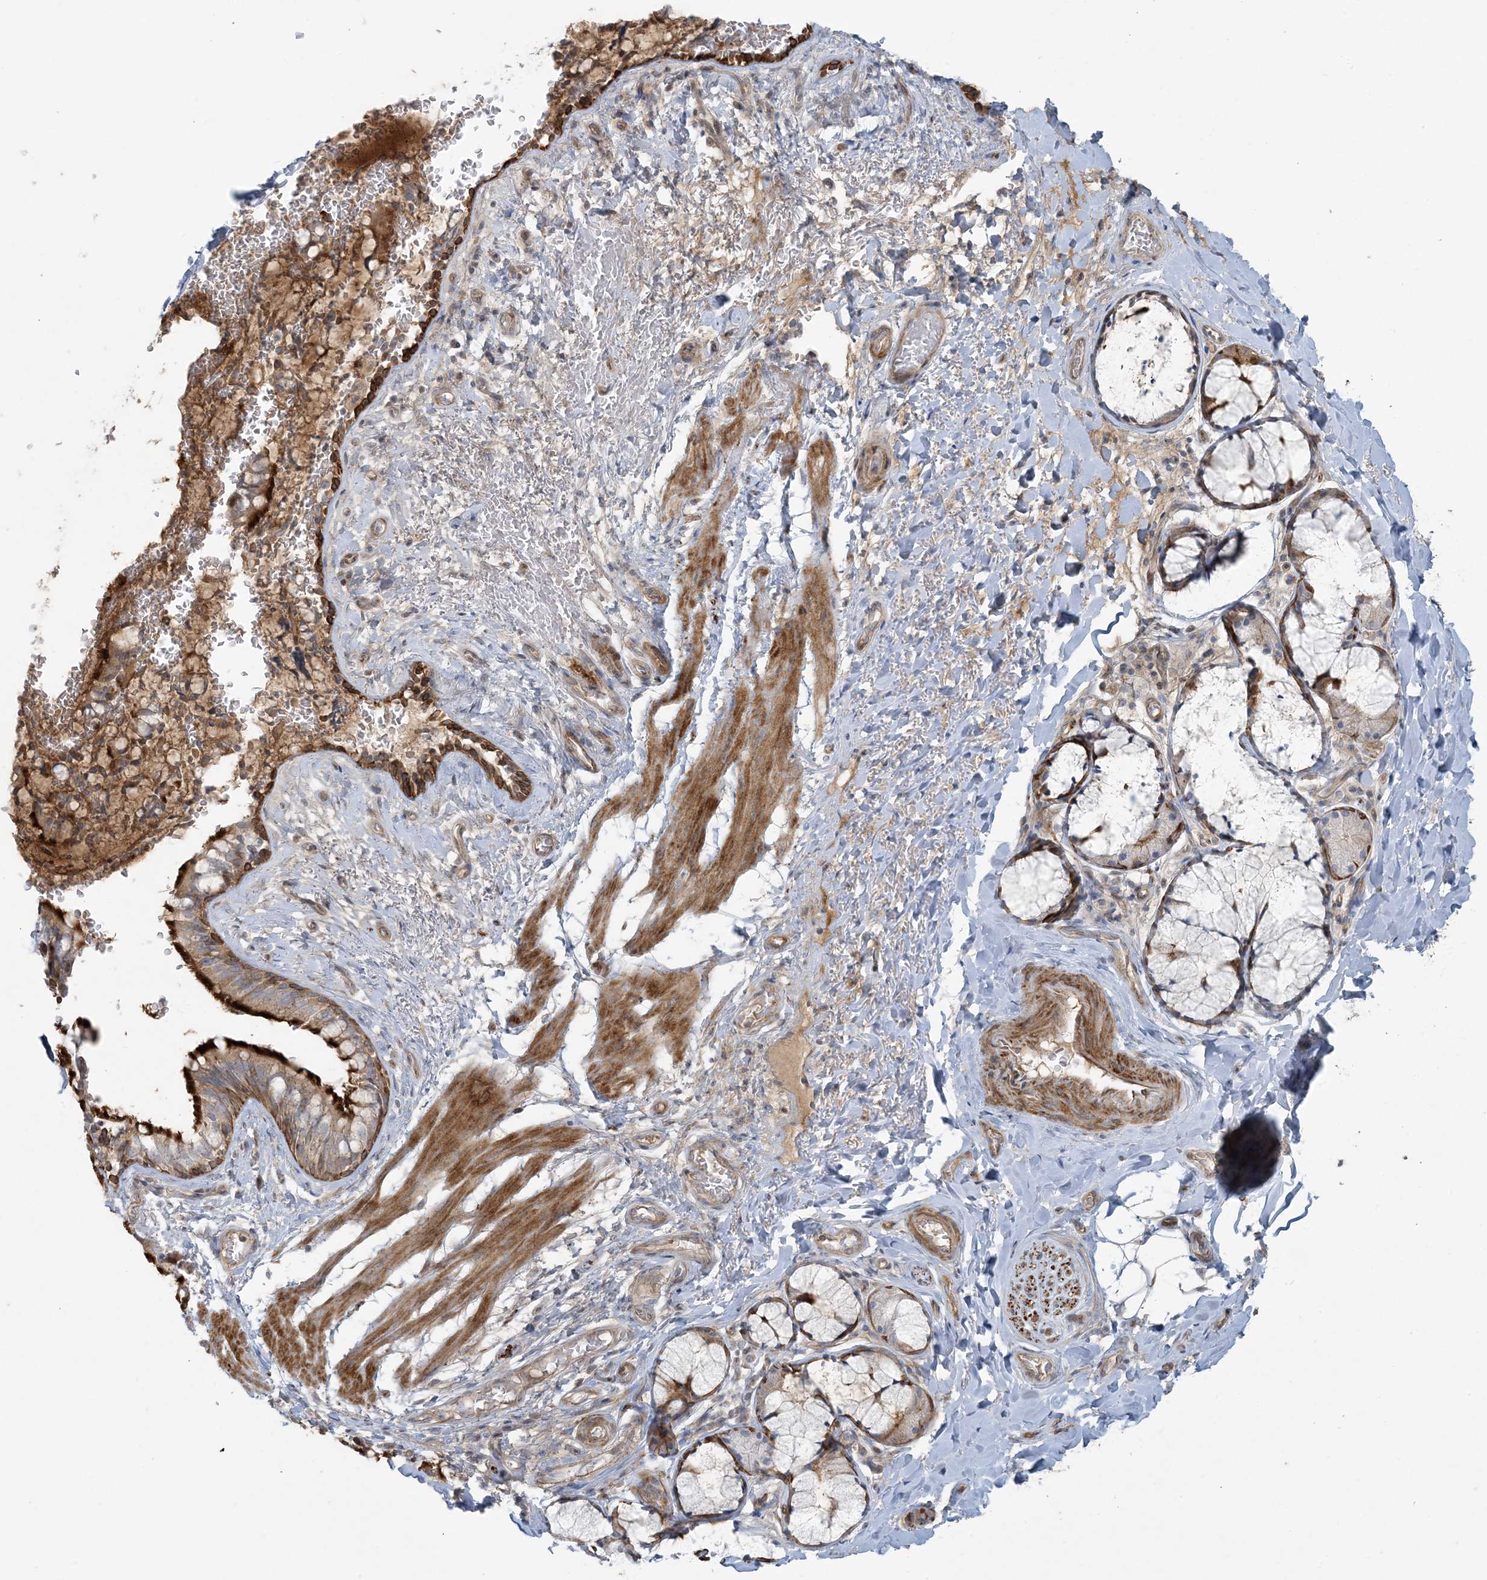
{"staining": {"intensity": "strong", "quantity": "25%-75%", "location": "cytoplasmic/membranous"}, "tissue": "bronchus", "cell_type": "Respiratory epithelial cells", "image_type": "normal", "snomed": [{"axis": "morphology", "description": "Normal tissue, NOS"}, {"axis": "topography", "description": "Cartilage tissue"}, {"axis": "topography", "description": "Bronchus"}], "caption": "Brown immunohistochemical staining in normal human bronchus shows strong cytoplasmic/membranous positivity in approximately 25%-75% of respiratory epithelial cells.", "gene": "PIK3R4", "patient": {"sex": "female", "age": 36}}